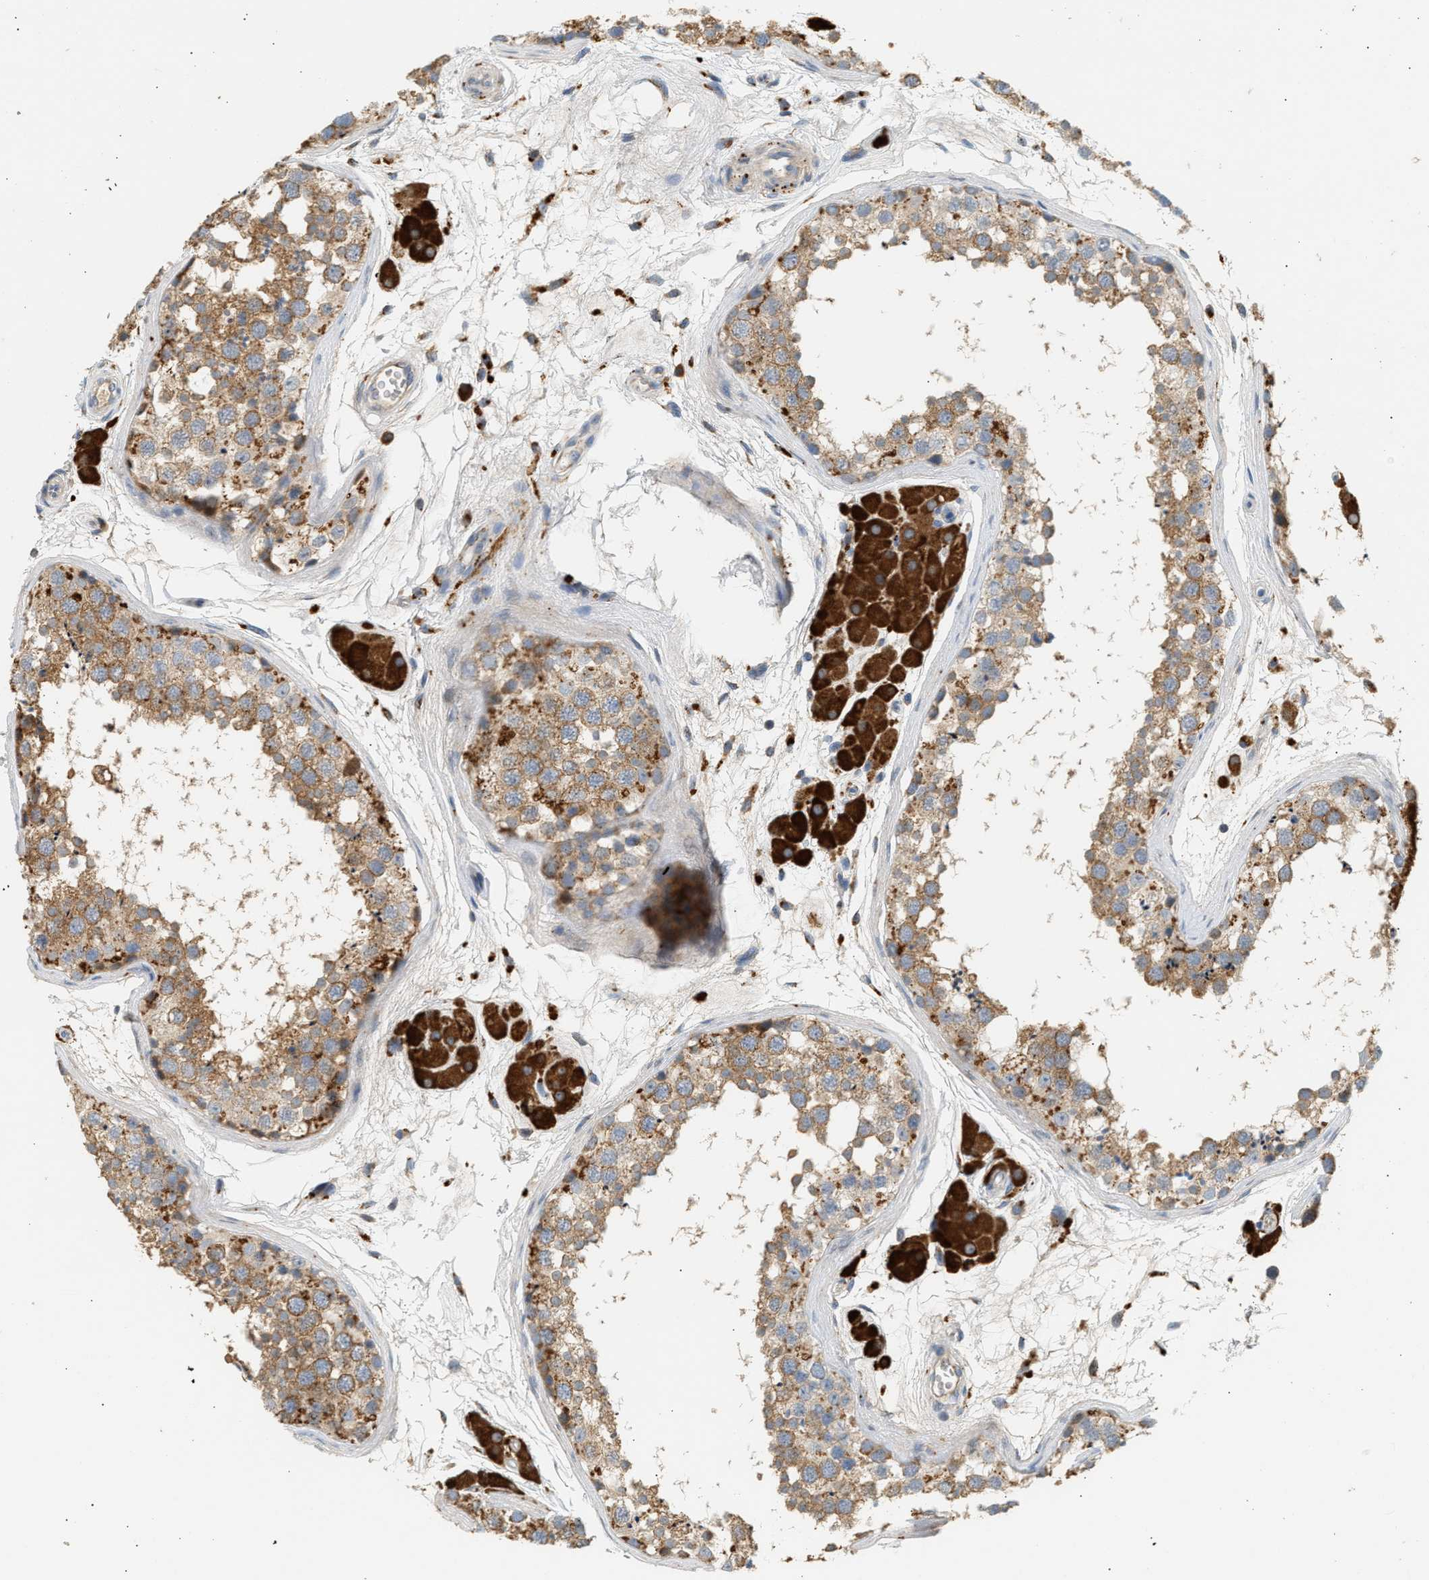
{"staining": {"intensity": "moderate", "quantity": ">75%", "location": "cytoplasmic/membranous"}, "tissue": "testis", "cell_type": "Cells in seminiferous ducts", "image_type": "normal", "snomed": [{"axis": "morphology", "description": "Normal tissue, NOS"}, {"axis": "topography", "description": "Testis"}], "caption": "Protein staining of benign testis demonstrates moderate cytoplasmic/membranous staining in approximately >75% of cells in seminiferous ducts.", "gene": "ENTHD1", "patient": {"sex": "male", "age": 56}}